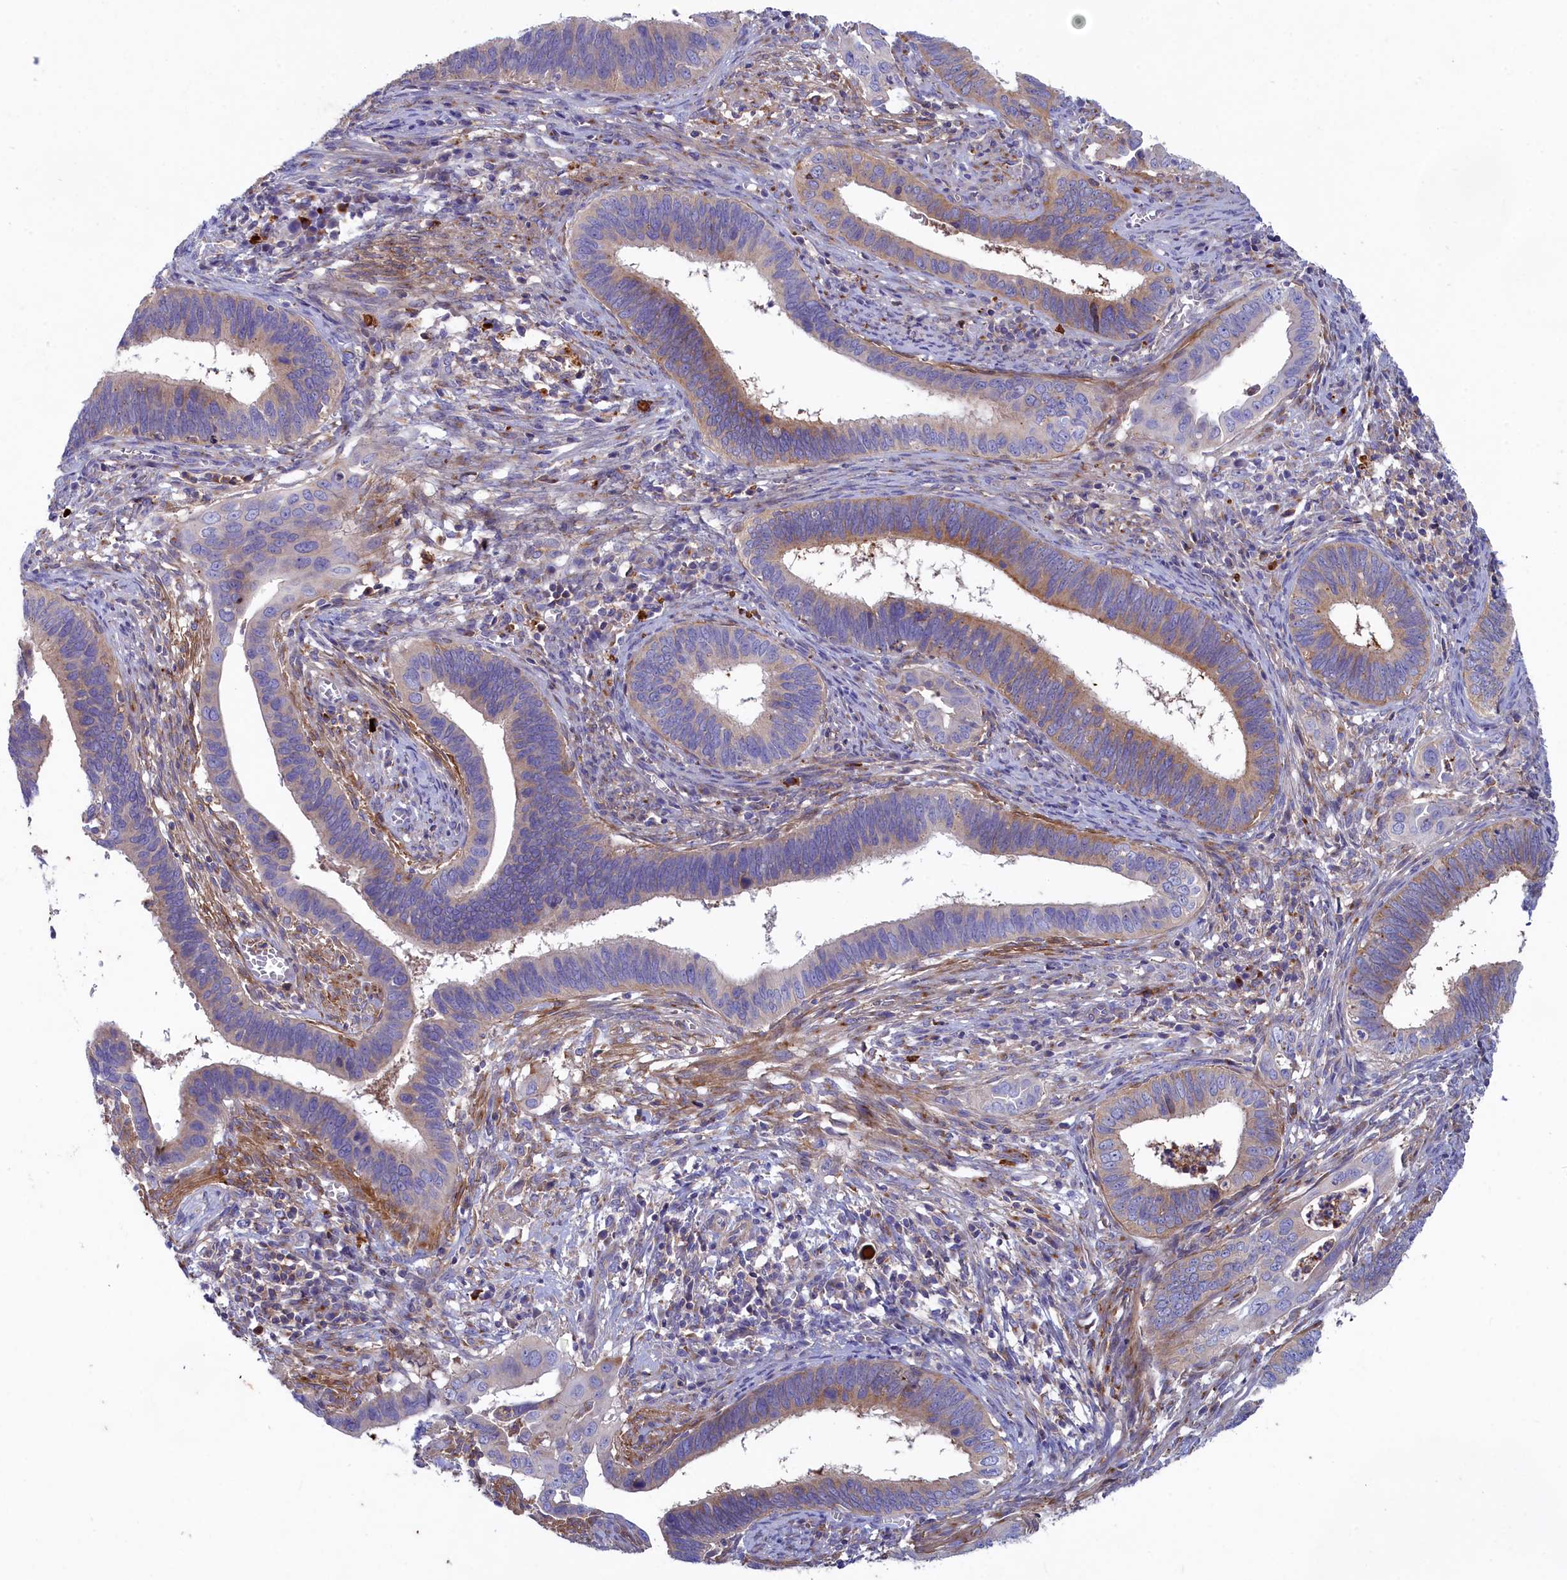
{"staining": {"intensity": "weak", "quantity": ">75%", "location": "cytoplasmic/membranous"}, "tissue": "cervical cancer", "cell_type": "Tumor cells", "image_type": "cancer", "snomed": [{"axis": "morphology", "description": "Adenocarcinoma, NOS"}, {"axis": "topography", "description": "Cervix"}], "caption": "Cervical cancer stained for a protein (brown) shows weak cytoplasmic/membranous positive positivity in about >75% of tumor cells.", "gene": "SCAMP4", "patient": {"sex": "female", "age": 42}}